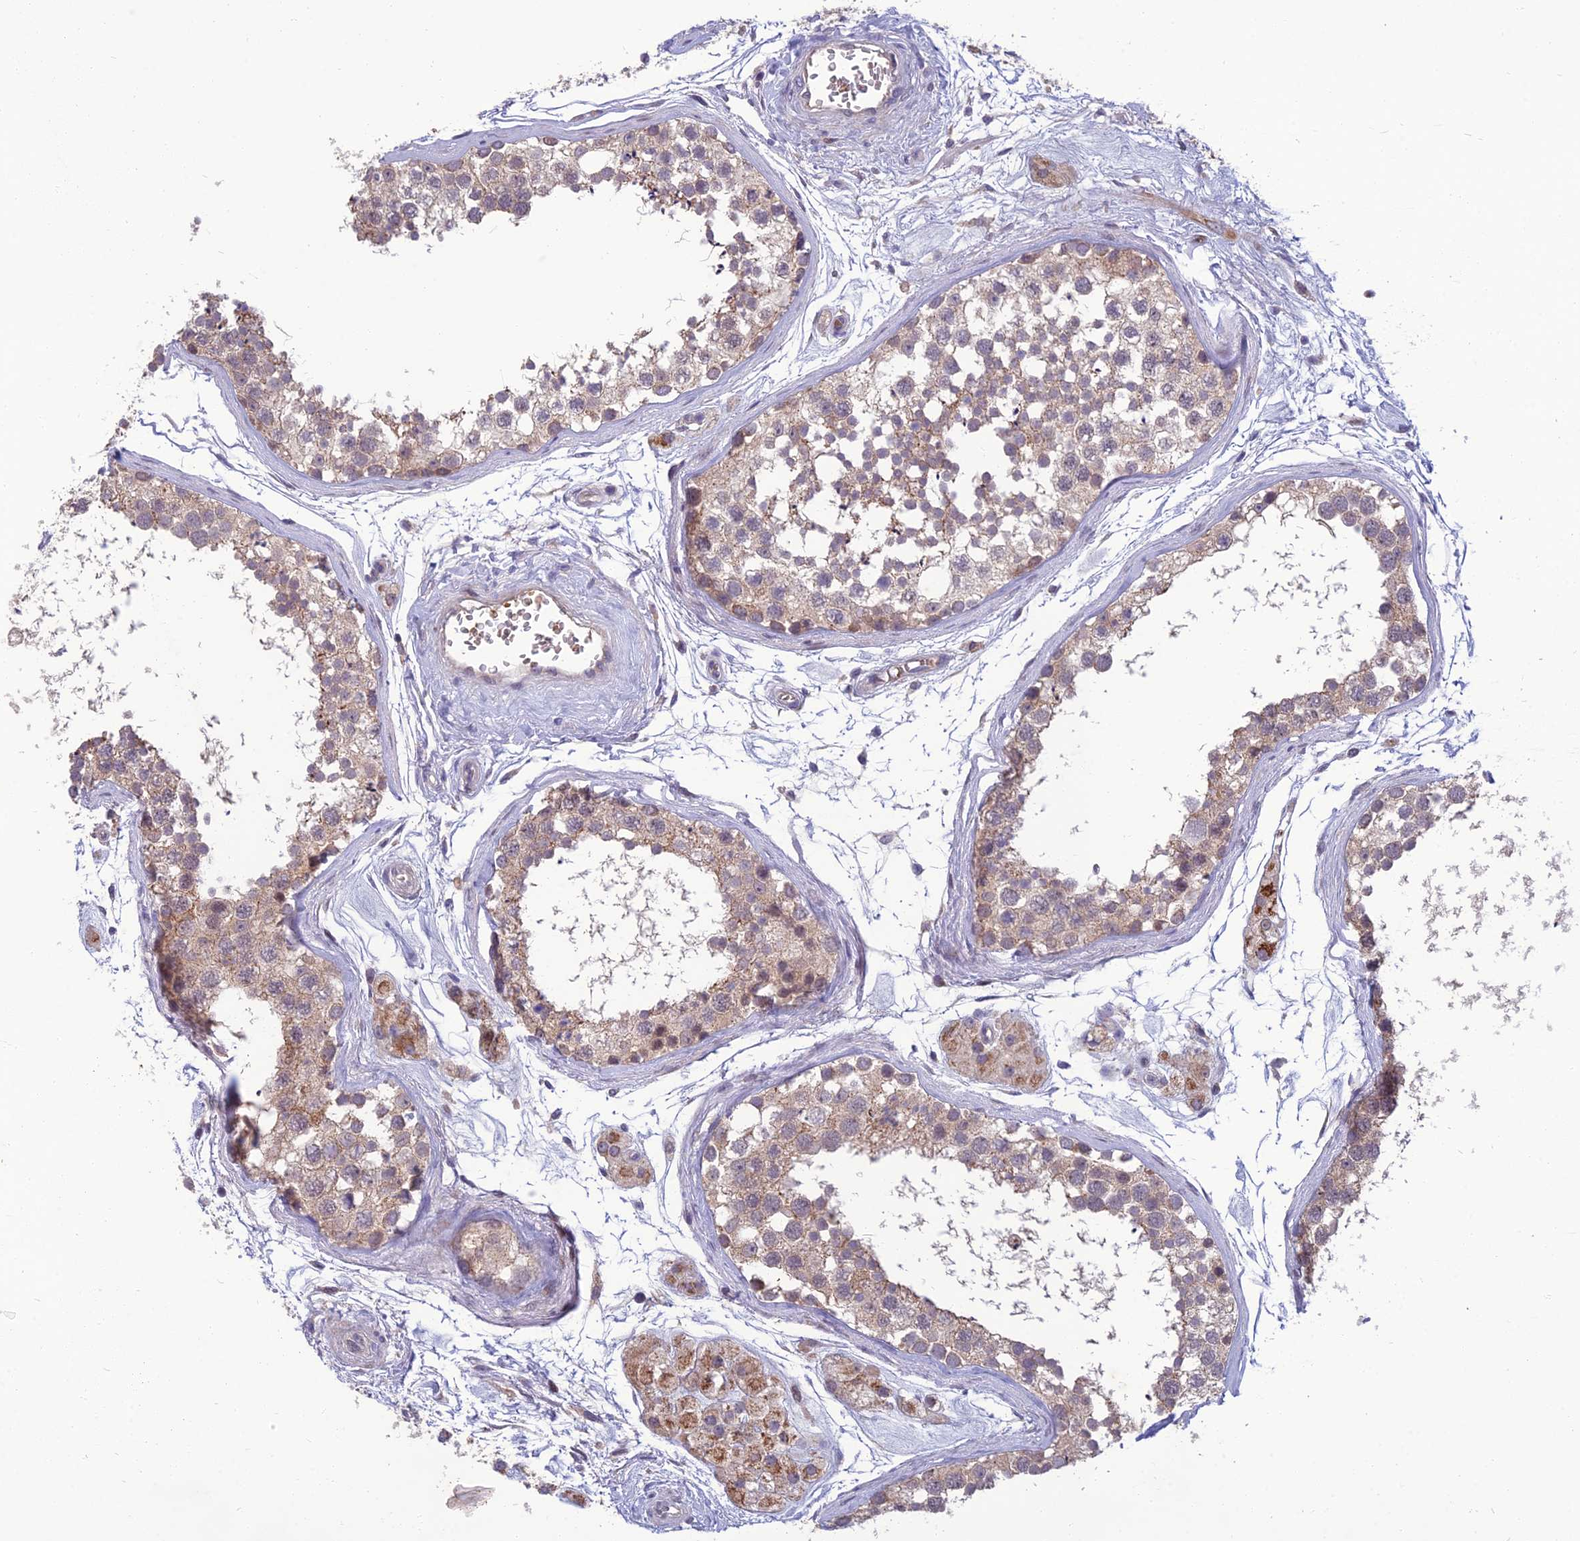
{"staining": {"intensity": "weak", "quantity": "25%-75%", "location": "cytoplasmic/membranous"}, "tissue": "testis", "cell_type": "Cells in seminiferous ducts", "image_type": "normal", "snomed": [{"axis": "morphology", "description": "Normal tissue, NOS"}, {"axis": "topography", "description": "Testis"}], "caption": "DAB (3,3'-diaminobenzidine) immunohistochemical staining of benign human testis reveals weak cytoplasmic/membranous protein staining in about 25%-75% of cells in seminiferous ducts.", "gene": "GIPC1", "patient": {"sex": "male", "age": 56}}